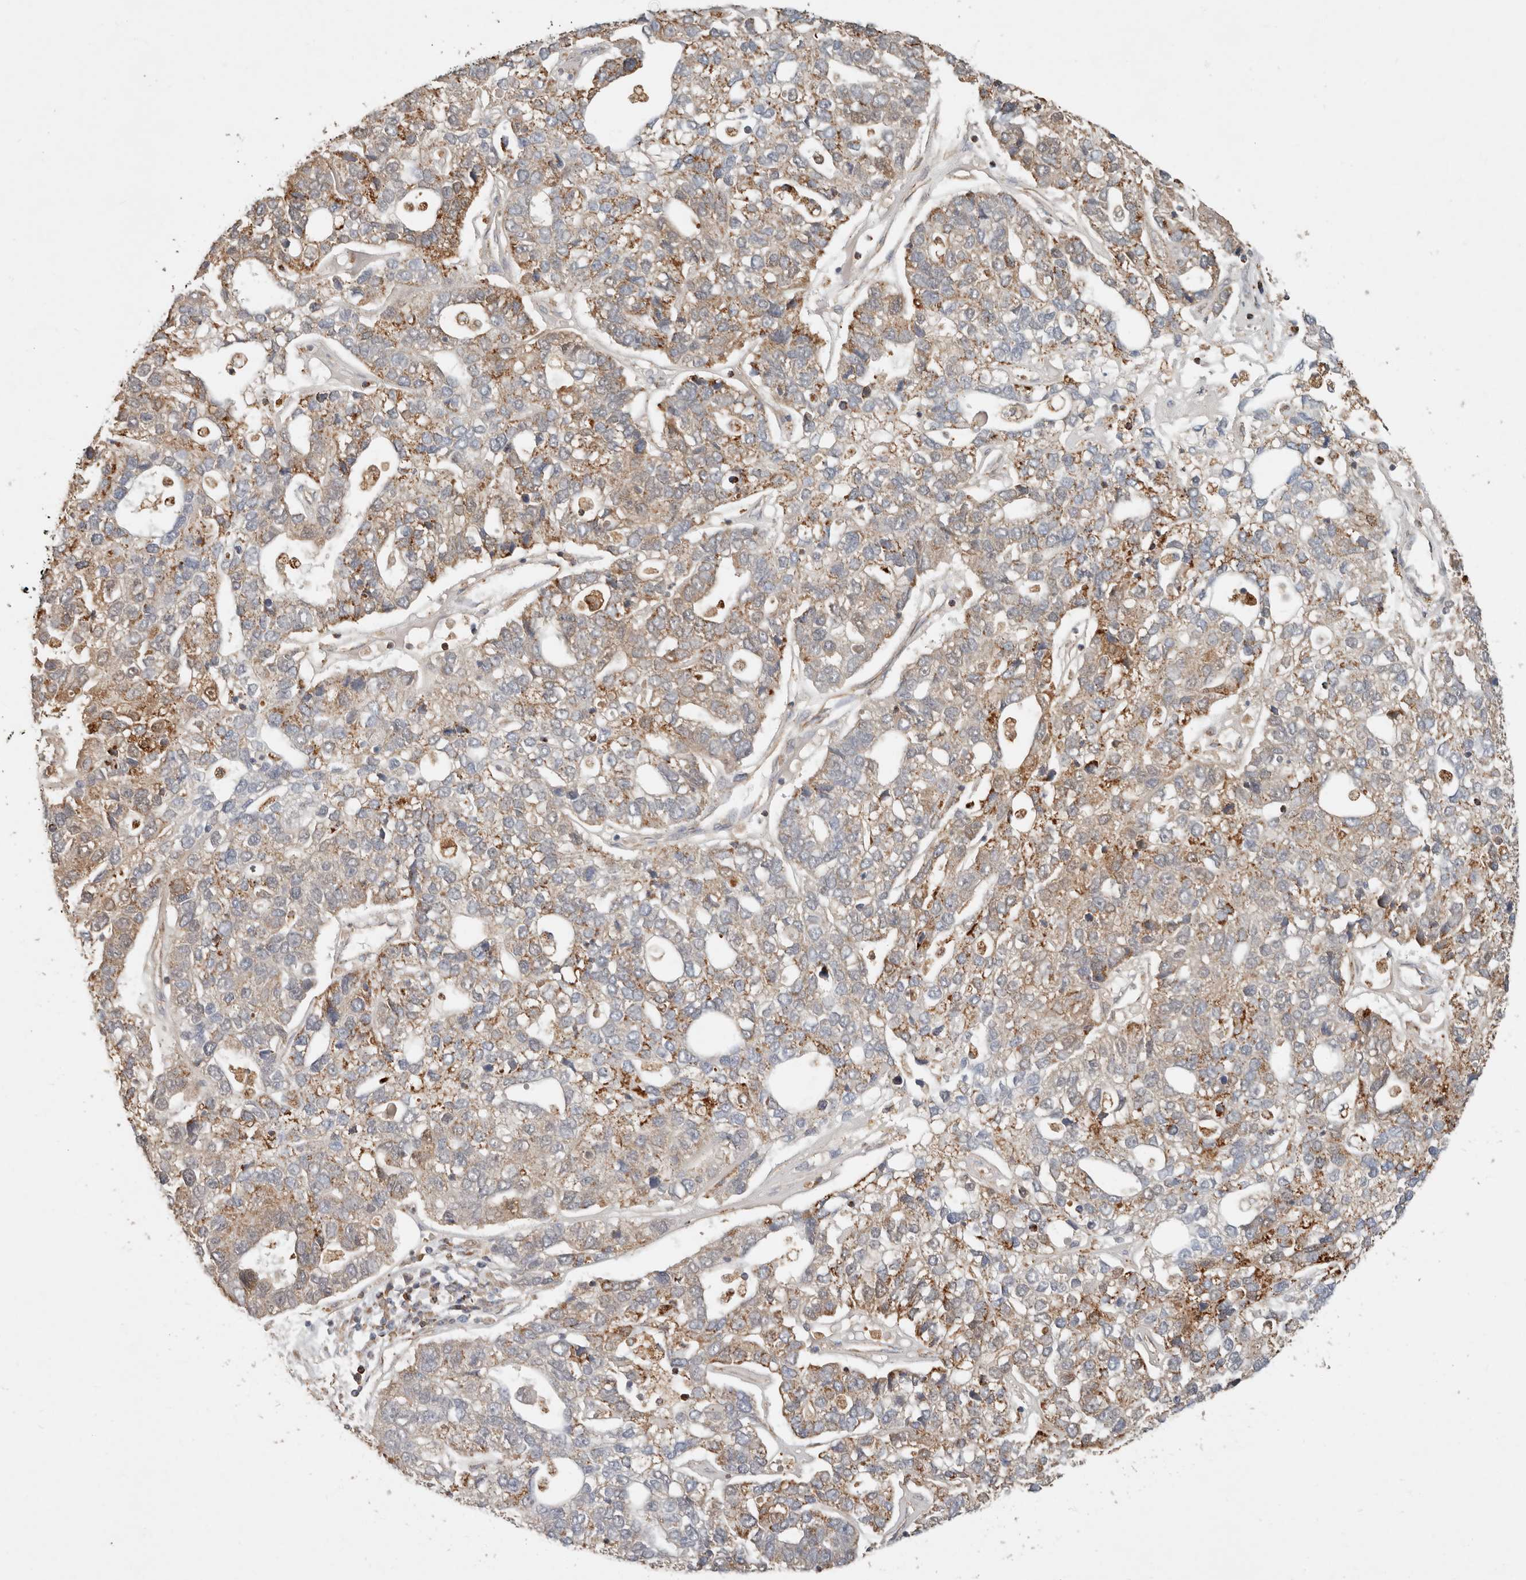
{"staining": {"intensity": "moderate", "quantity": "25%-75%", "location": "cytoplasmic/membranous"}, "tissue": "pancreatic cancer", "cell_type": "Tumor cells", "image_type": "cancer", "snomed": [{"axis": "morphology", "description": "Adenocarcinoma, NOS"}, {"axis": "topography", "description": "Pancreas"}], "caption": "Immunohistochemical staining of pancreatic cancer (adenocarcinoma) exhibits medium levels of moderate cytoplasmic/membranous expression in about 25%-75% of tumor cells. (DAB (3,3'-diaminobenzidine) = brown stain, brightfield microscopy at high magnification).", "gene": "ARHGEF10L", "patient": {"sex": "female", "age": 61}}